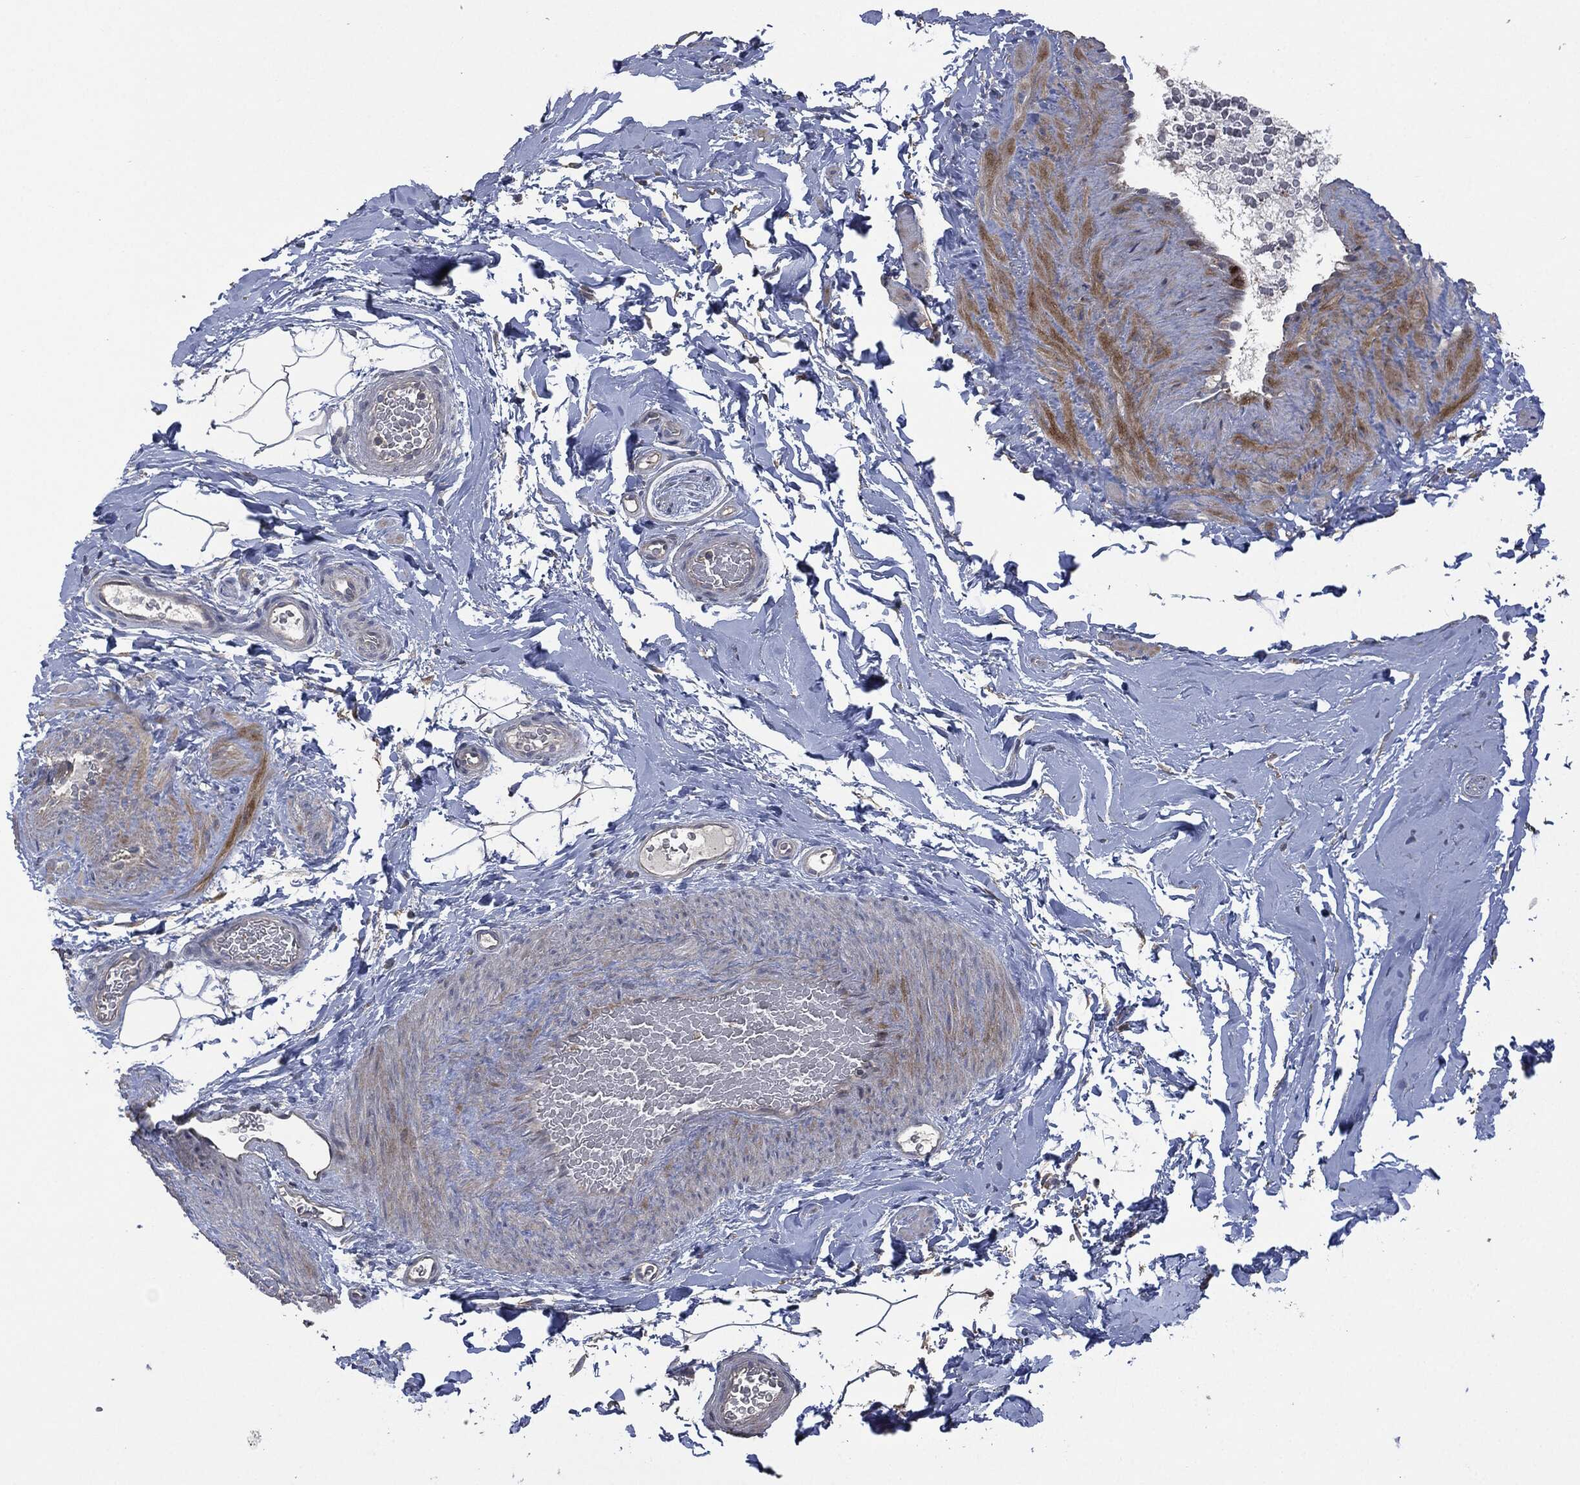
{"staining": {"intensity": "moderate", "quantity": "25%-75%", "location": "nuclear"}, "tissue": "adipose tissue", "cell_type": "Adipocytes", "image_type": "normal", "snomed": [{"axis": "morphology", "description": "Normal tissue, NOS"}, {"axis": "topography", "description": "Soft tissue"}, {"axis": "topography", "description": "Vascular tissue"}], "caption": "High-power microscopy captured an immunohistochemistry (IHC) micrograph of normal adipose tissue, revealing moderate nuclear staining in about 25%-75% of adipocytes. The staining is performed using DAB brown chromogen to label protein expression. The nuclei are counter-stained blue using hematoxylin.", "gene": "MSLN", "patient": {"sex": "male", "age": 41}}